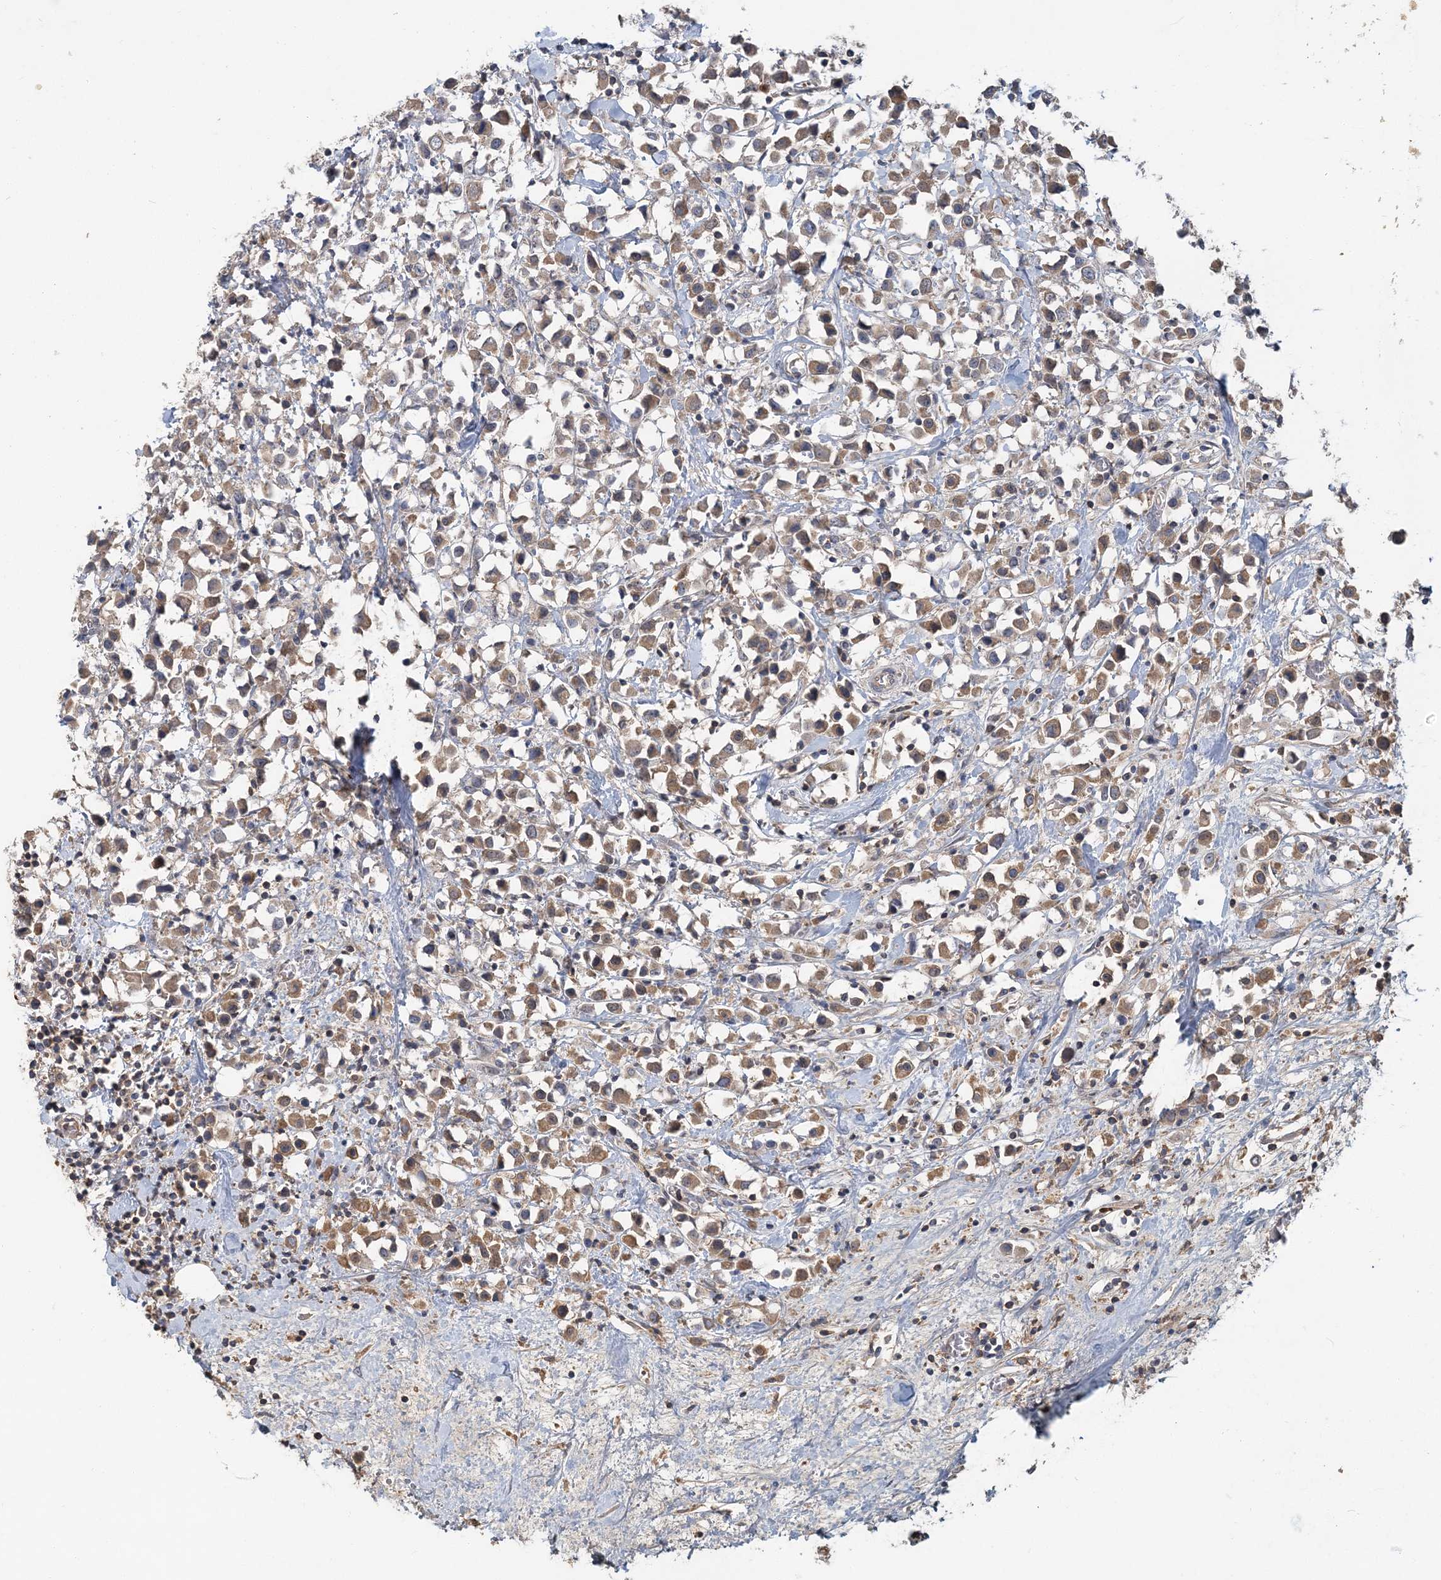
{"staining": {"intensity": "weak", "quantity": ">75%", "location": "cytoplasmic/membranous"}, "tissue": "breast cancer", "cell_type": "Tumor cells", "image_type": "cancer", "snomed": [{"axis": "morphology", "description": "Duct carcinoma"}, {"axis": "topography", "description": "Breast"}], "caption": "Breast cancer (intraductal carcinoma) stained with a protein marker exhibits weak staining in tumor cells.", "gene": "RNF25", "patient": {"sex": "female", "age": 61}}